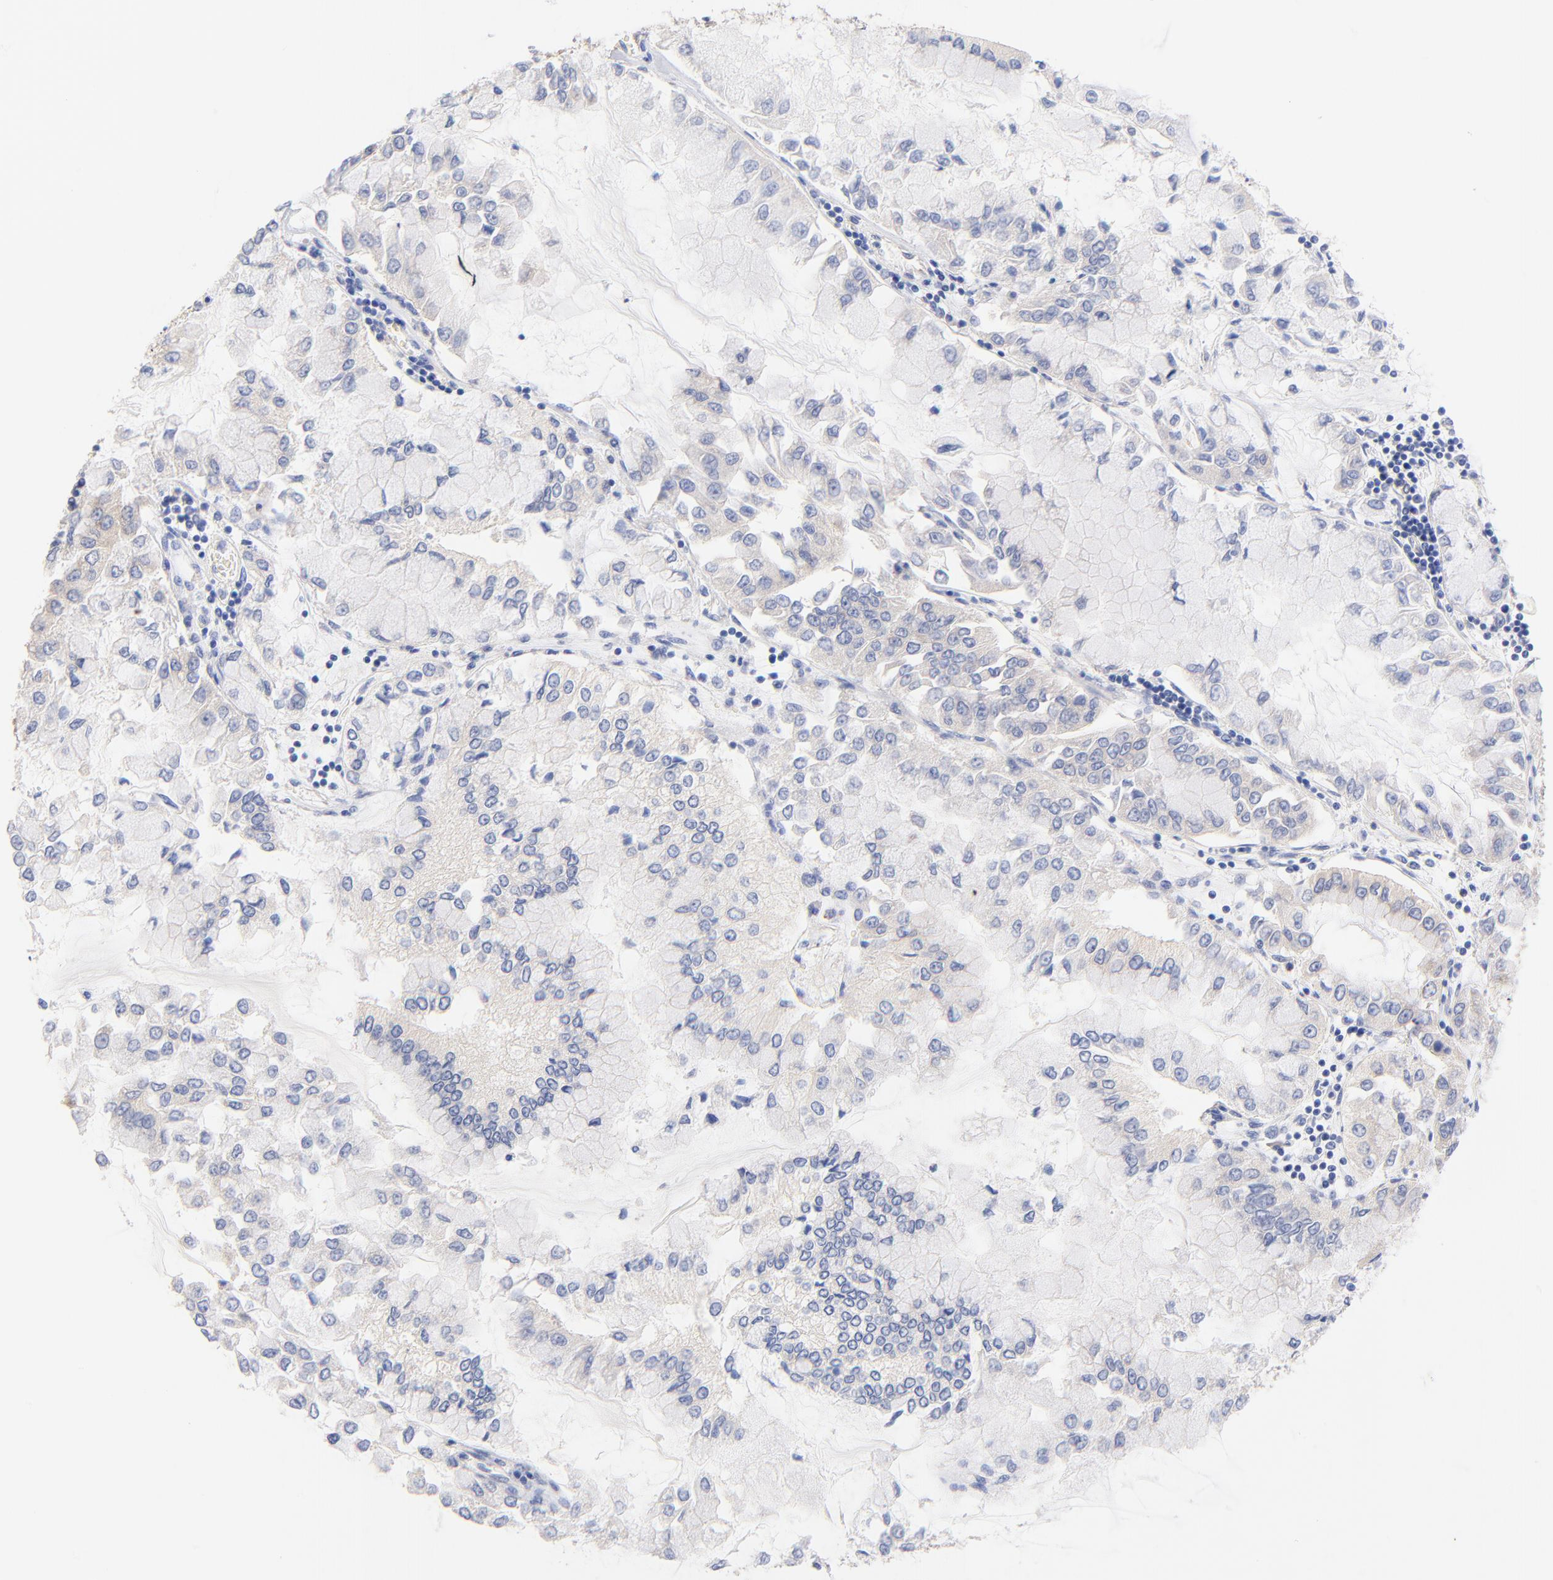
{"staining": {"intensity": "weak", "quantity": ">75%", "location": "cytoplasmic/membranous"}, "tissue": "liver cancer", "cell_type": "Tumor cells", "image_type": "cancer", "snomed": [{"axis": "morphology", "description": "Cholangiocarcinoma"}, {"axis": "topography", "description": "Liver"}], "caption": "An immunohistochemistry image of tumor tissue is shown. Protein staining in brown labels weak cytoplasmic/membranous positivity in liver cancer (cholangiocarcinoma) within tumor cells. The staining was performed using DAB to visualize the protein expression in brown, while the nuclei were stained in blue with hematoxylin (Magnification: 20x).", "gene": "TNFRSF13C", "patient": {"sex": "female", "age": 79}}